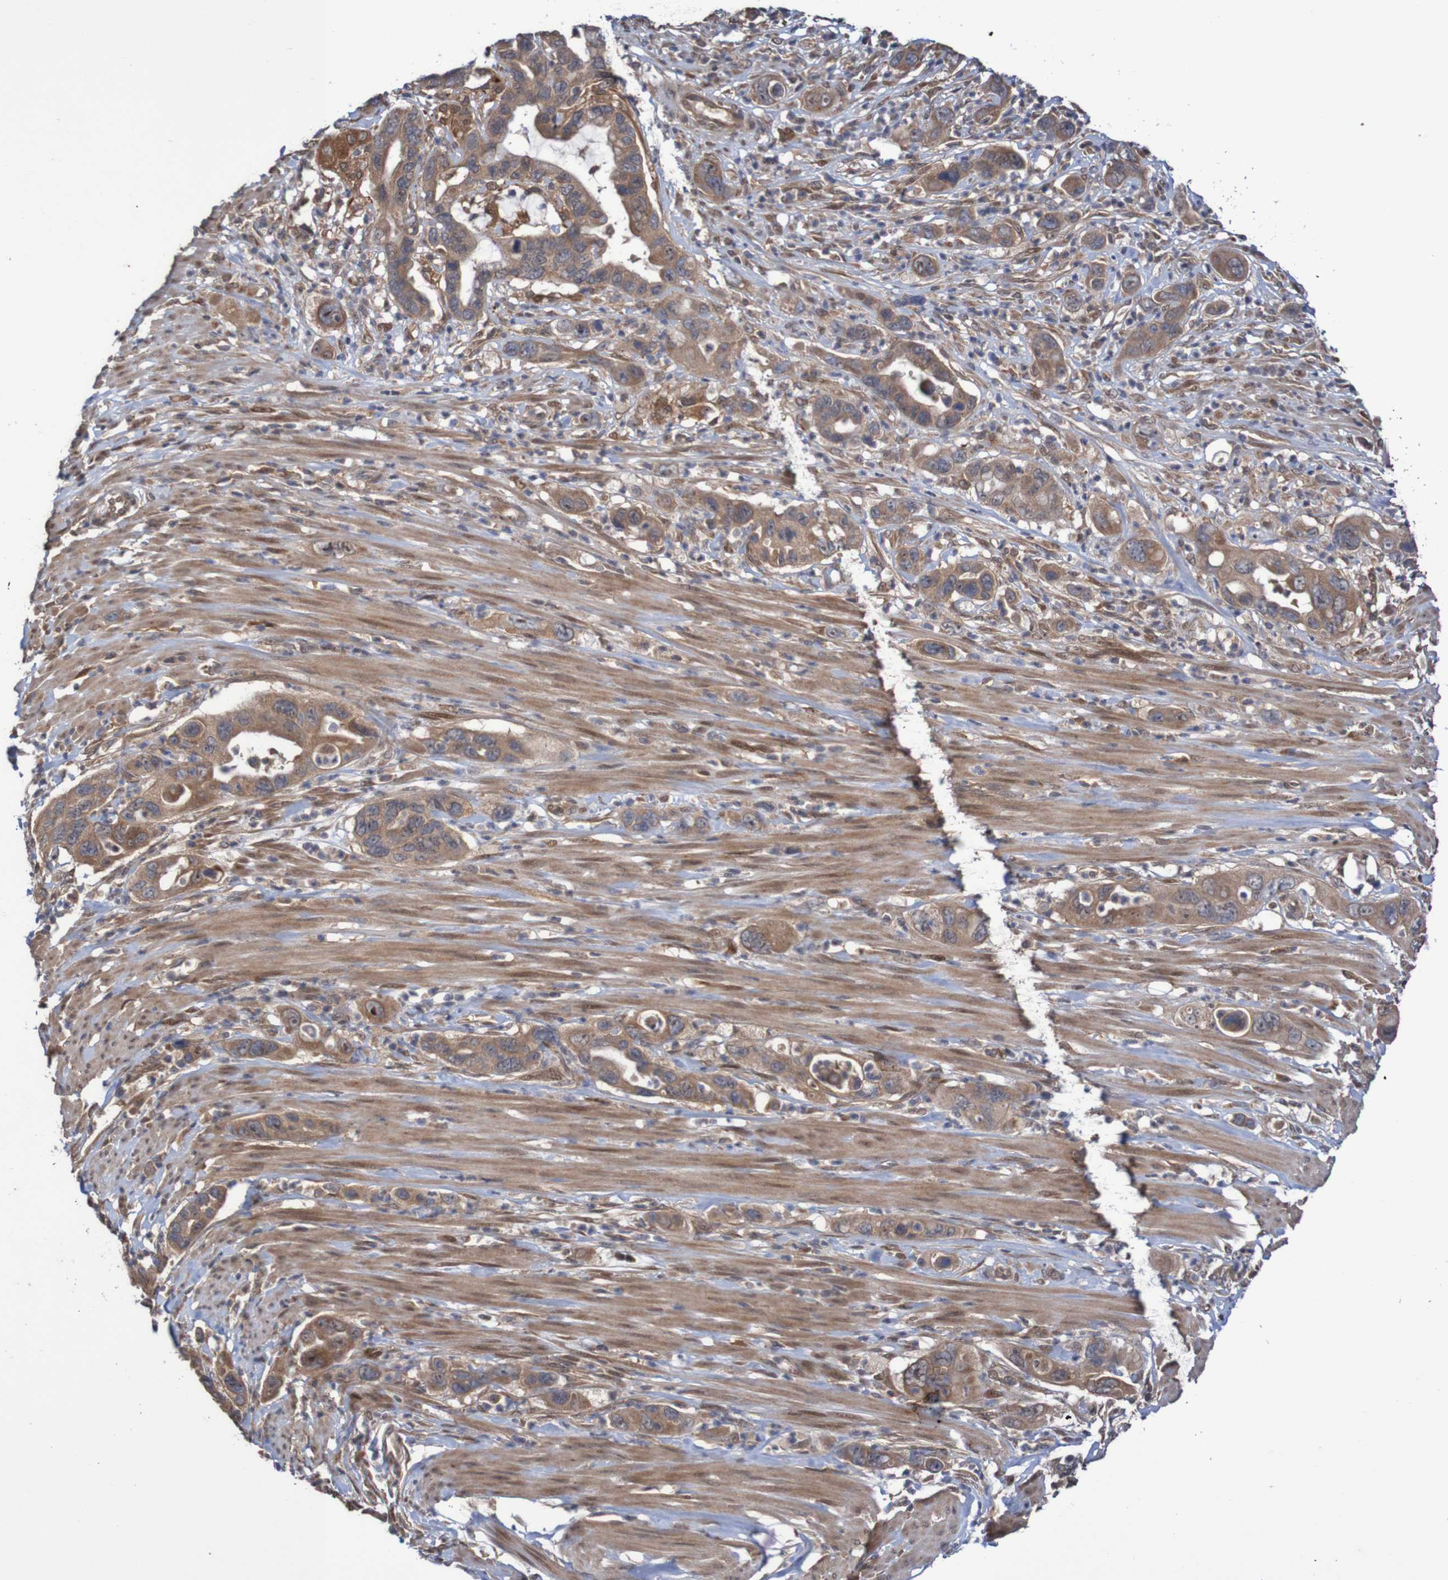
{"staining": {"intensity": "moderate", "quantity": ">75%", "location": "cytoplasmic/membranous"}, "tissue": "pancreatic cancer", "cell_type": "Tumor cells", "image_type": "cancer", "snomed": [{"axis": "morphology", "description": "Adenocarcinoma, NOS"}, {"axis": "topography", "description": "Pancreas"}], "caption": "Pancreatic cancer (adenocarcinoma) tissue exhibits moderate cytoplasmic/membranous staining in approximately >75% of tumor cells (brown staining indicates protein expression, while blue staining denotes nuclei).", "gene": "PHPT1", "patient": {"sex": "female", "age": 71}}